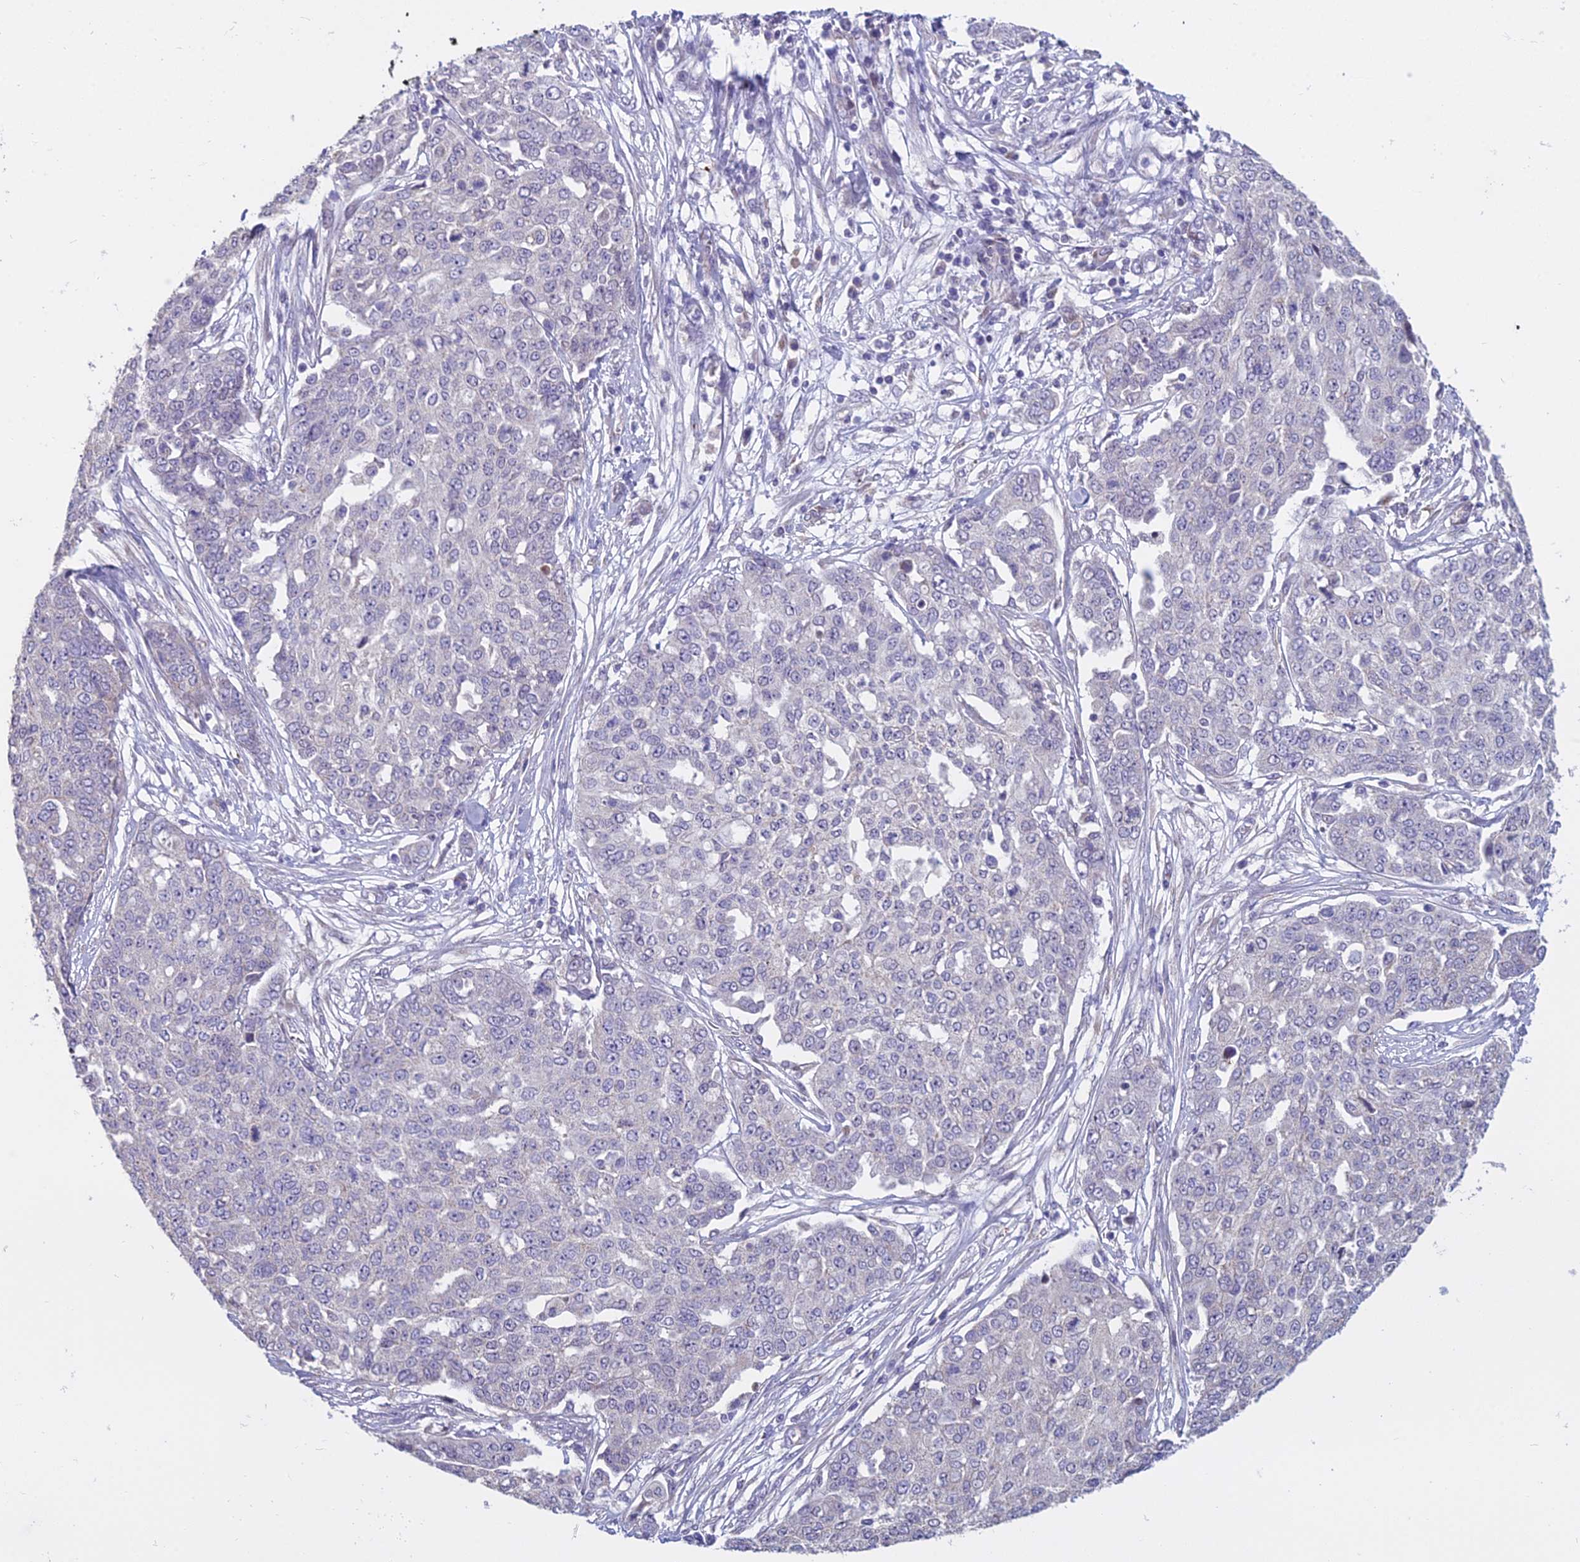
{"staining": {"intensity": "negative", "quantity": "none", "location": "none"}, "tissue": "ovarian cancer", "cell_type": "Tumor cells", "image_type": "cancer", "snomed": [{"axis": "morphology", "description": "Cystadenocarcinoma, serous, NOS"}, {"axis": "topography", "description": "Soft tissue"}, {"axis": "topography", "description": "Ovary"}], "caption": "High power microscopy photomicrograph of an immunohistochemistry (IHC) histopathology image of ovarian cancer, revealing no significant staining in tumor cells.", "gene": "DUS2", "patient": {"sex": "female", "age": 57}}